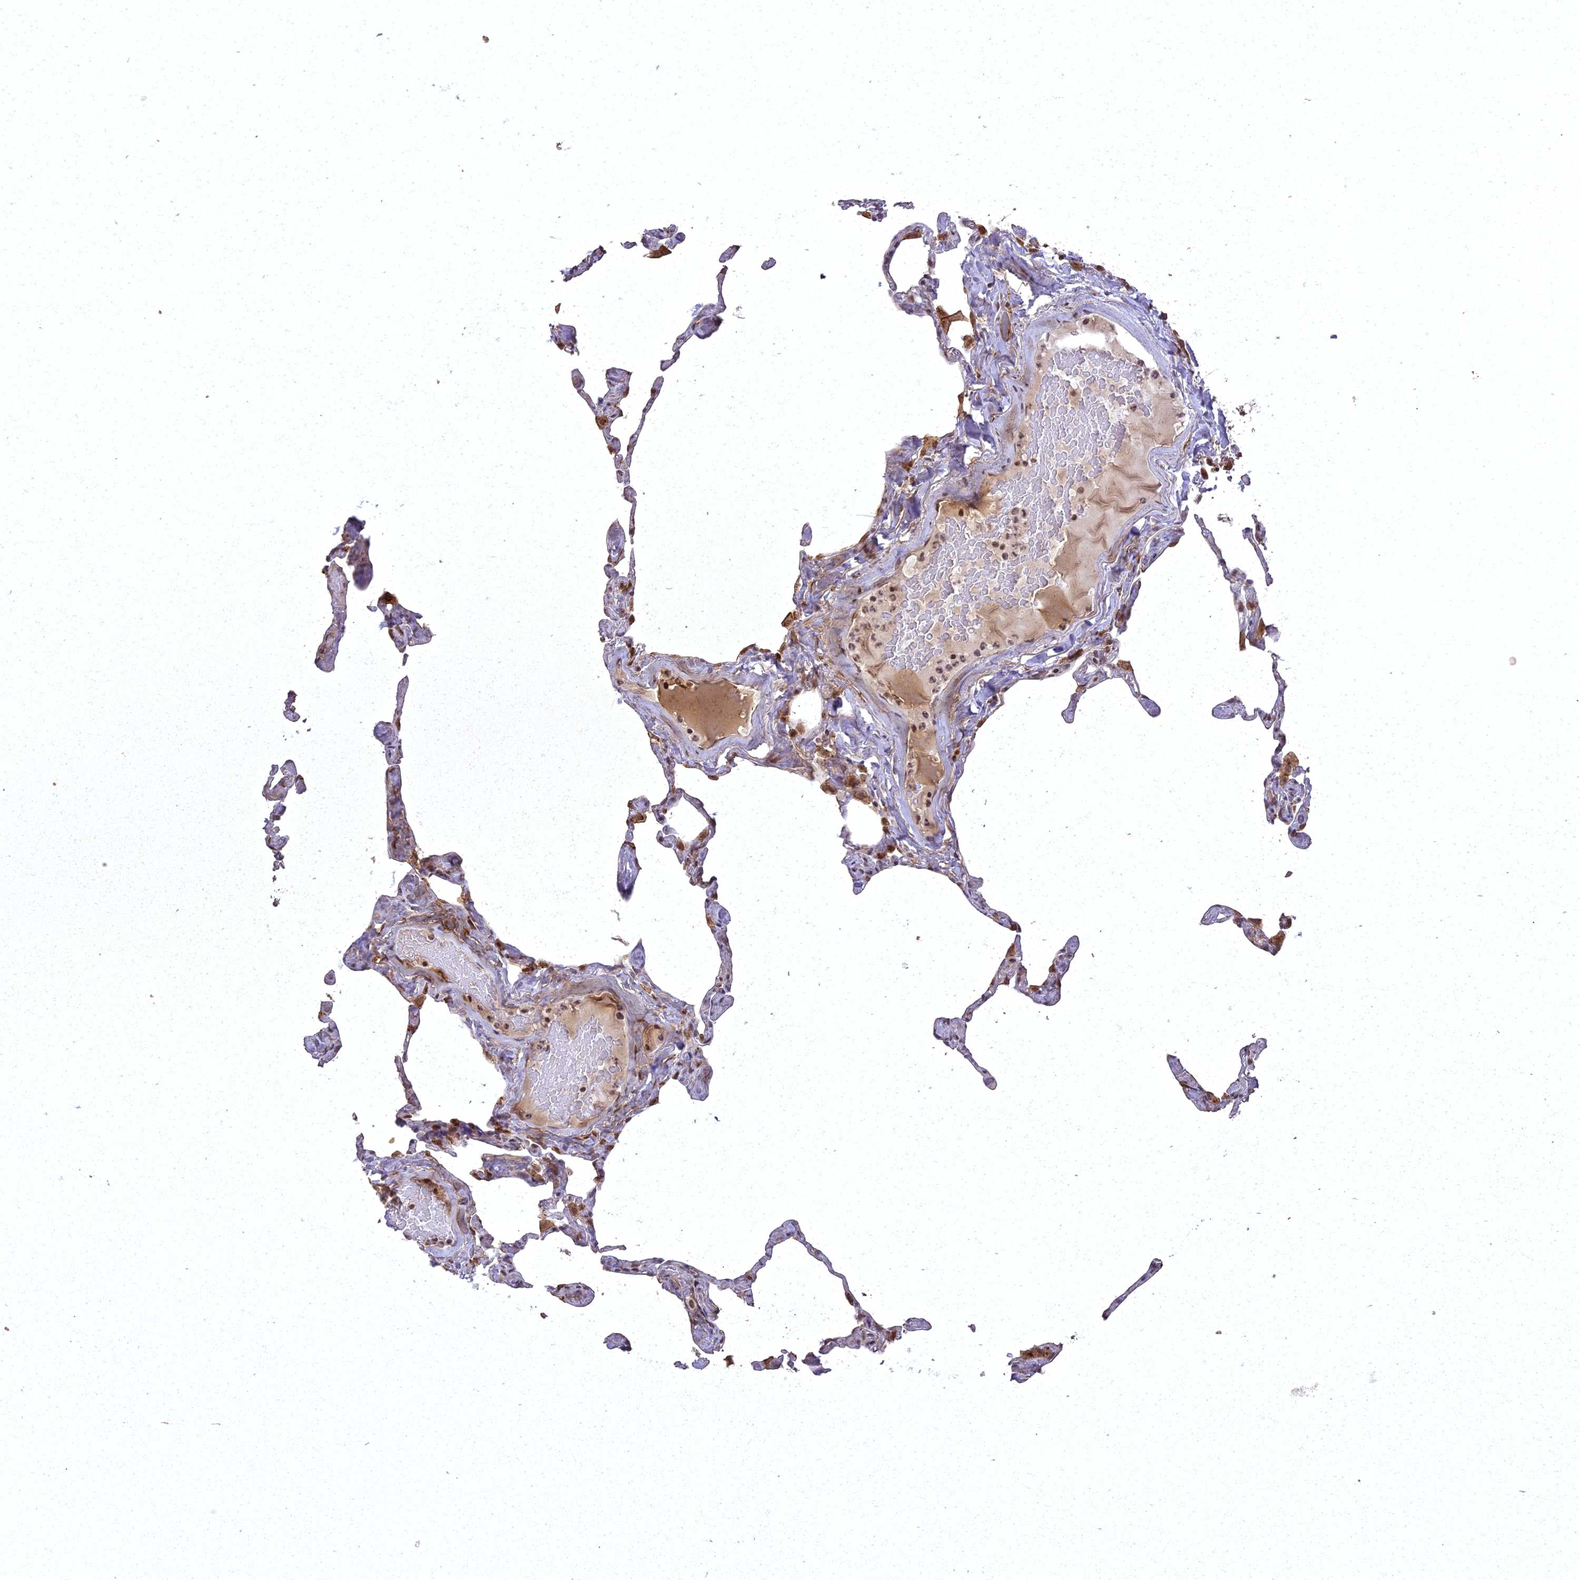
{"staining": {"intensity": "negative", "quantity": "none", "location": "none"}, "tissue": "lung", "cell_type": "Alveolar cells", "image_type": "normal", "snomed": [{"axis": "morphology", "description": "Normal tissue, NOS"}, {"axis": "topography", "description": "Lung"}], "caption": "An immunohistochemistry (IHC) histopathology image of normal lung is shown. There is no staining in alveolar cells of lung. (DAB (3,3'-diaminobenzidine) immunohistochemistry (IHC) visualized using brightfield microscopy, high magnification).", "gene": "ING5", "patient": {"sex": "male", "age": 65}}